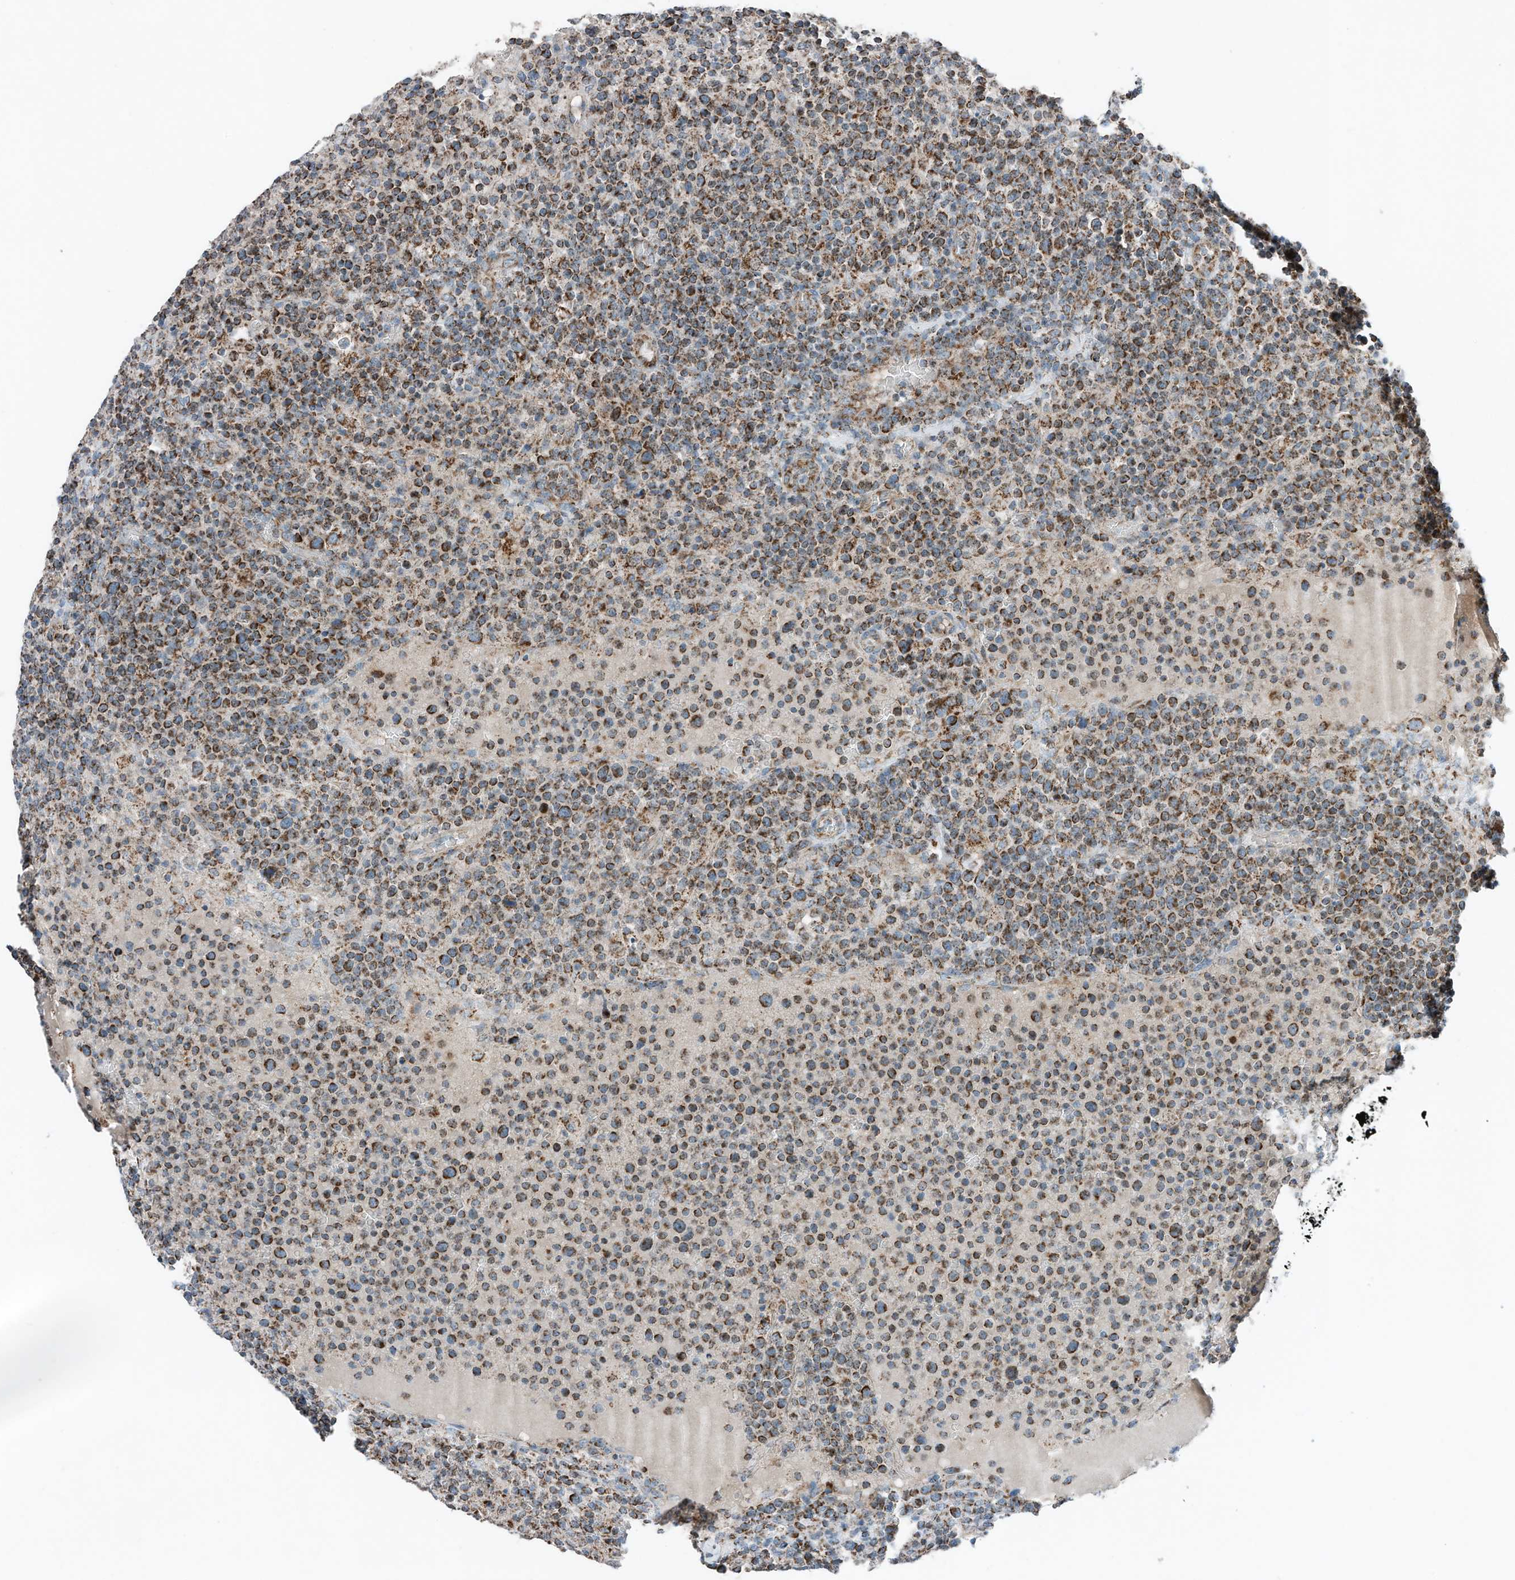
{"staining": {"intensity": "strong", "quantity": ">75%", "location": "cytoplasmic/membranous"}, "tissue": "lymphoma", "cell_type": "Tumor cells", "image_type": "cancer", "snomed": [{"axis": "morphology", "description": "Malignant lymphoma, non-Hodgkin's type, High grade"}, {"axis": "topography", "description": "Lymph node"}], "caption": "High-power microscopy captured an immunohistochemistry (IHC) photomicrograph of high-grade malignant lymphoma, non-Hodgkin's type, revealing strong cytoplasmic/membranous positivity in approximately >75% of tumor cells.", "gene": "RMND1", "patient": {"sex": "male", "age": 61}}